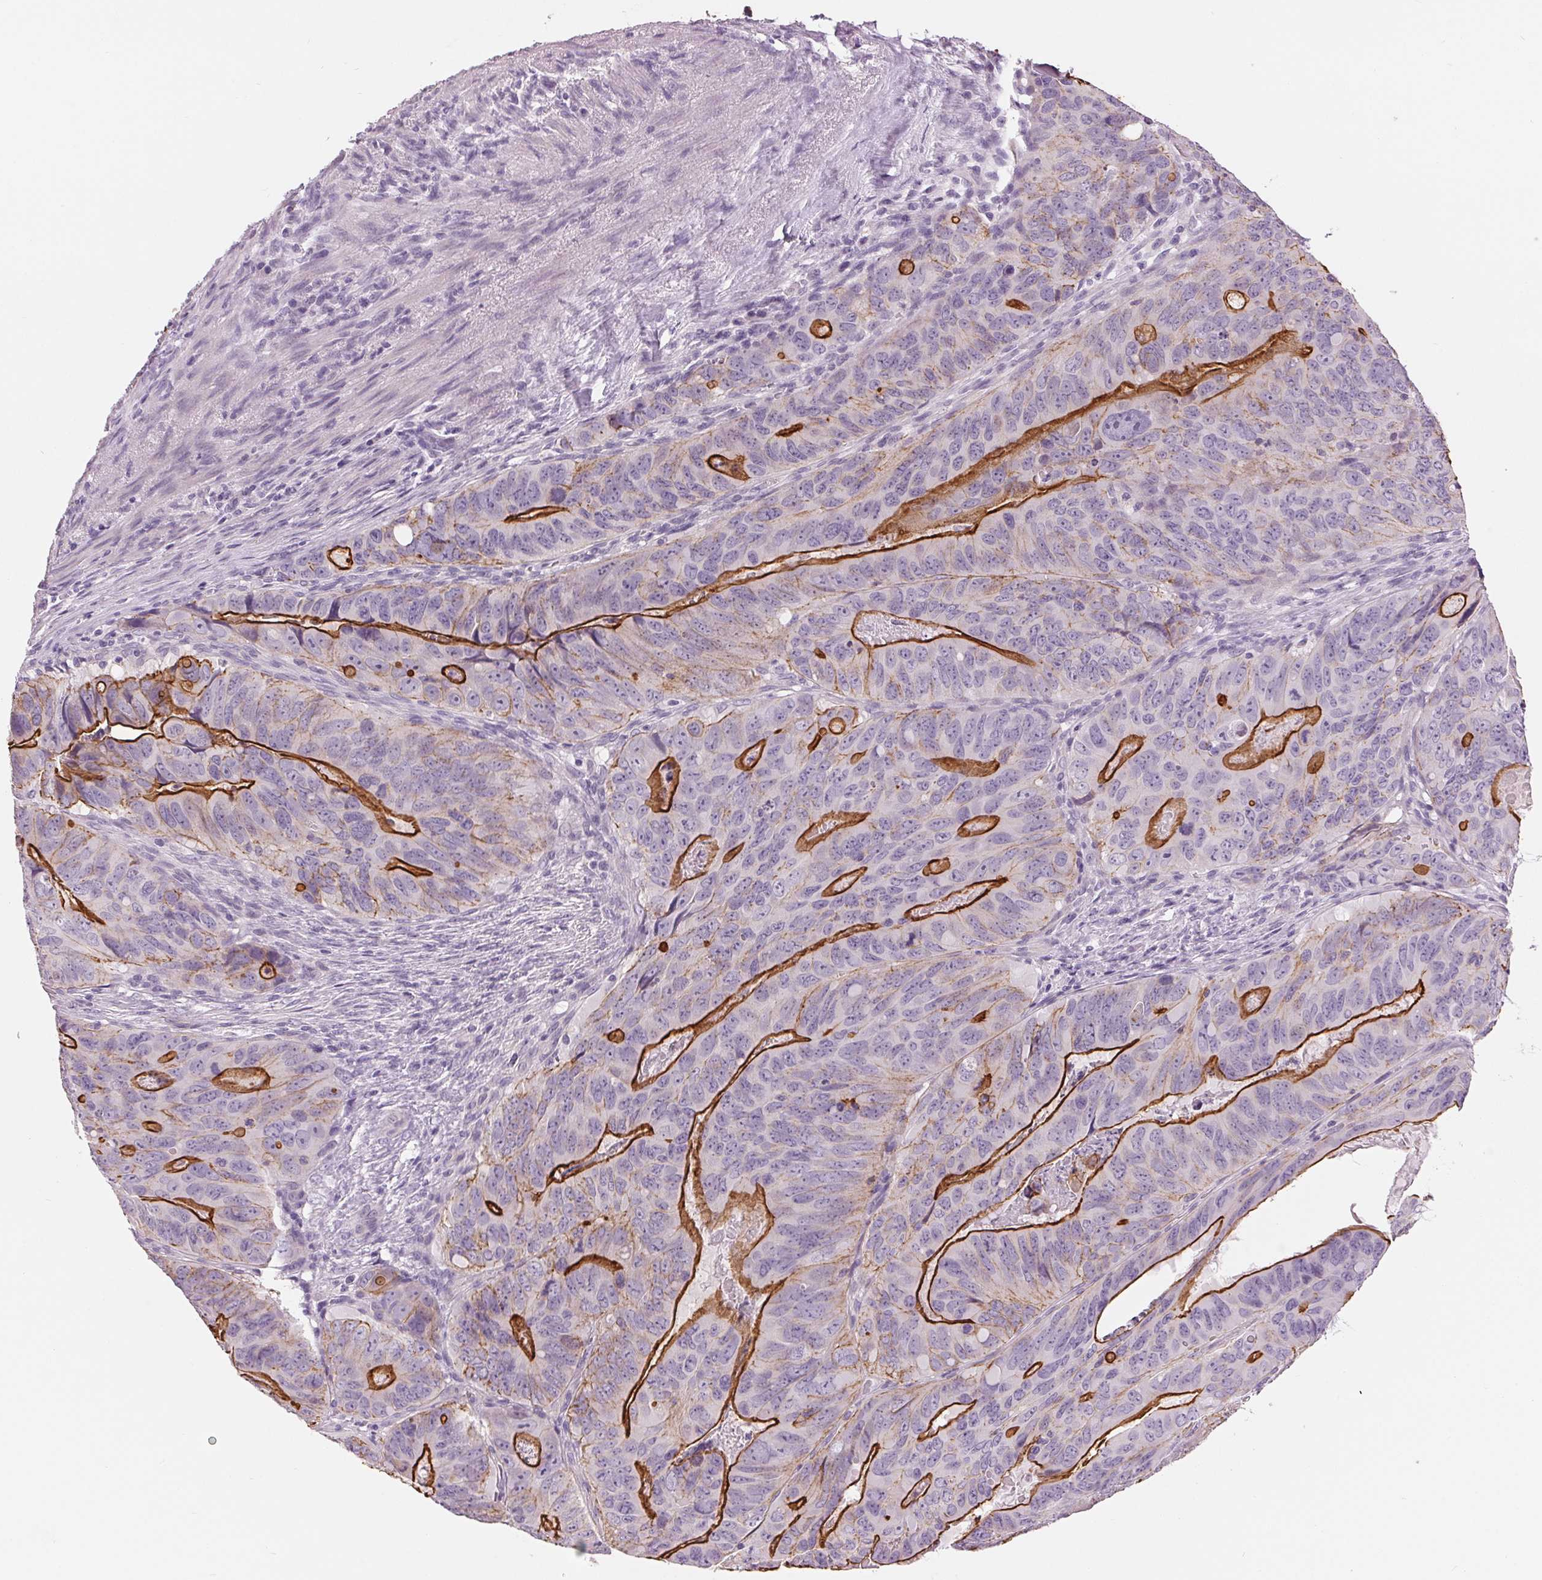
{"staining": {"intensity": "strong", "quantity": "<25%", "location": "cytoplasmic/membranous"}, "tissue": "colorectal cancer", "cell_type": "Tumor cells", "image_type": "cancer", "snomed": [{"axis": "morphology", "description": "Adenocarcinoma, NOS"}, {"axis": "topography", "description": "Colon"}], "caption": "The histopathology image displays a brown stain indicating the presence of a protein in the cytoplasmic/membranous of tumor cells in adenocarcinoma (colorectal). The staining was performed using DAB to visualize the protein expression in brown, while the nuclei were stained in blue with hematoxylin (Magnification: 20x).", "gene": "MISP", "patient": {"sex": "male", "age": 79}}